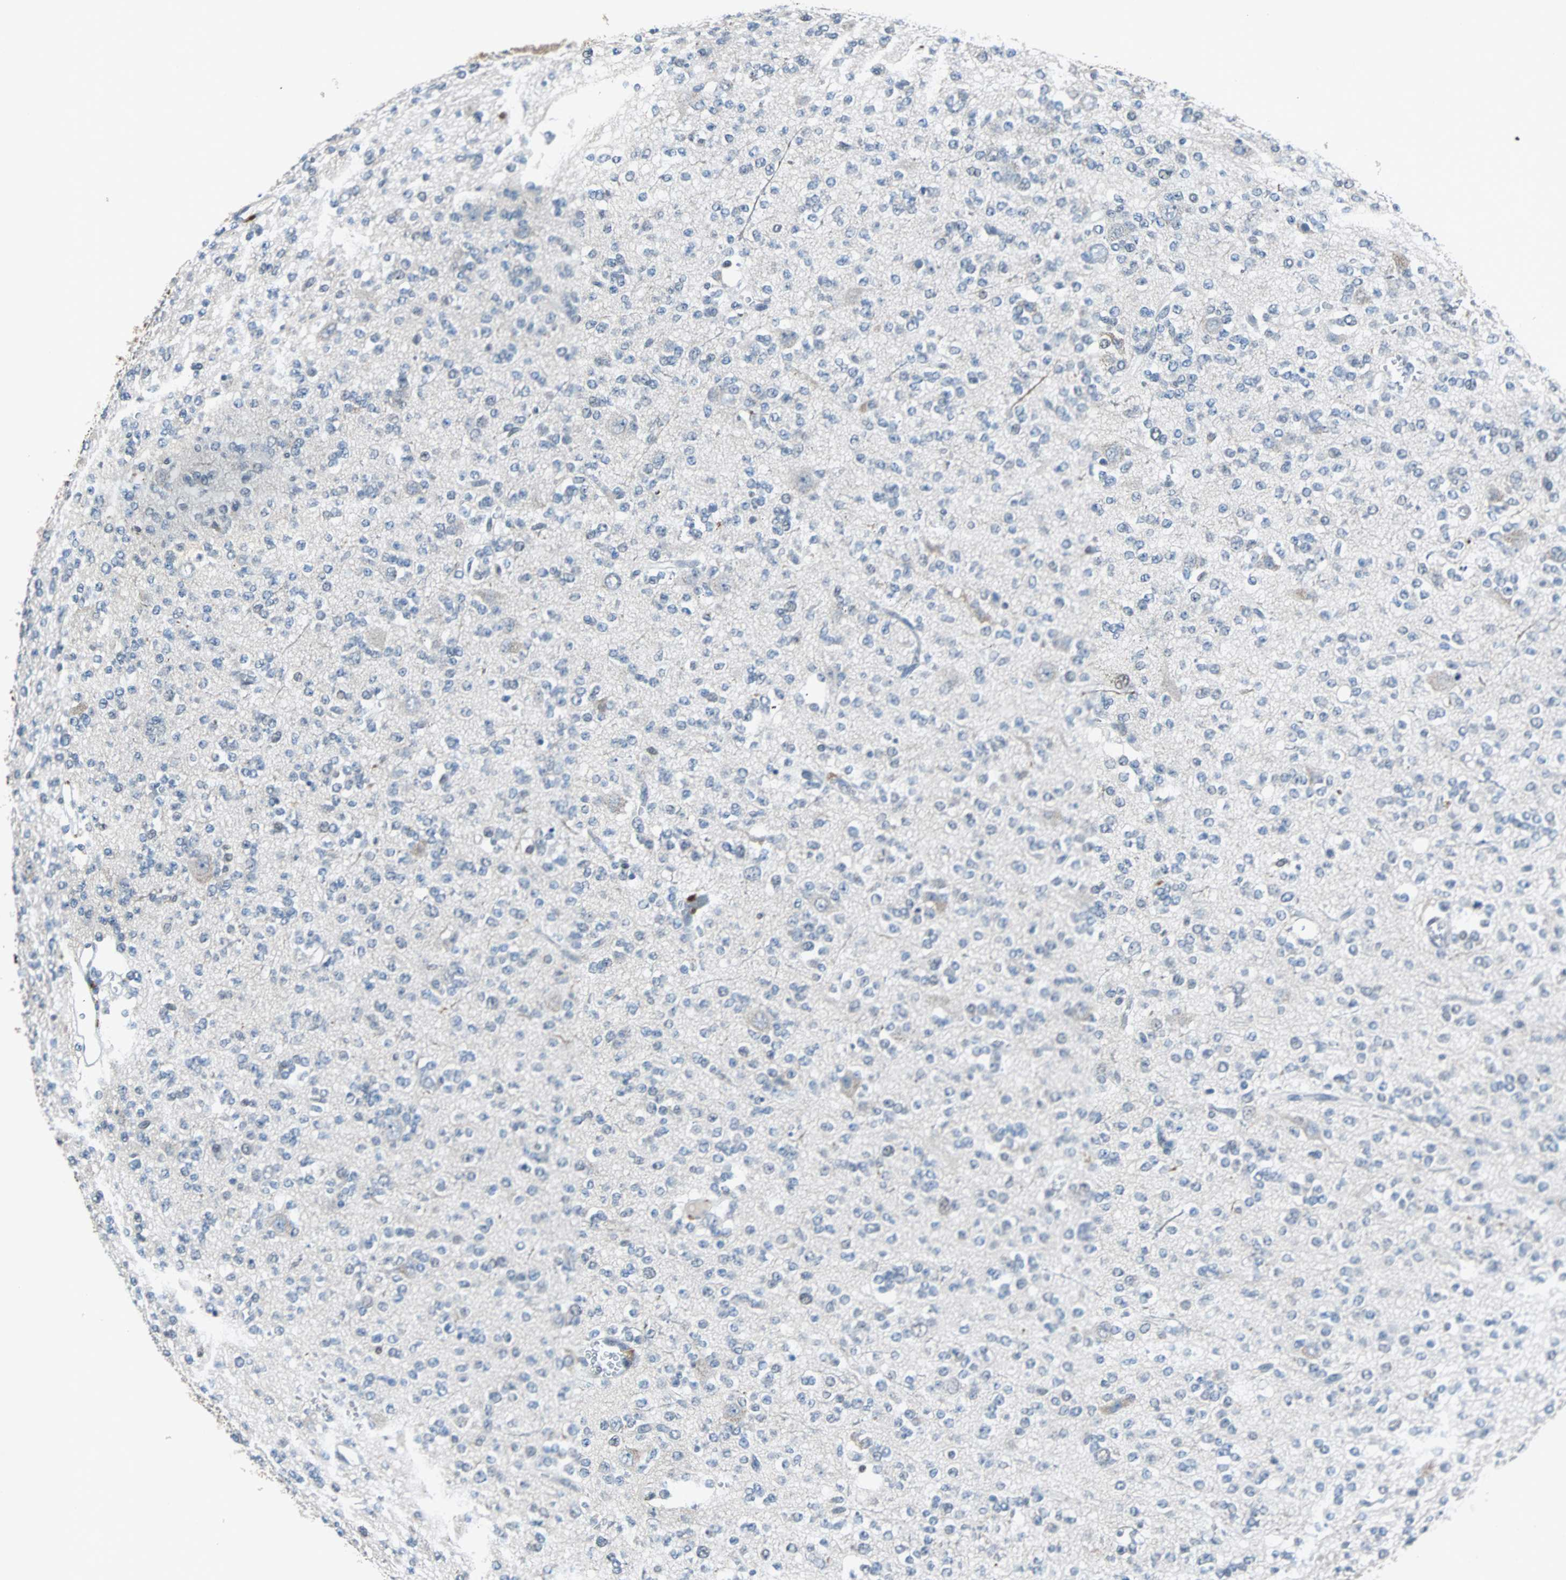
{"staining": {"intensity": "negative", "quantity": "none", "location": "none"}, "tissue": "glioma", "cell_type": "Tumor cells", "image_type": "cancer", "snomed": [{"axis": "morphology", "description": "Glioma, malignant, Low grade"}, {"axis": "topography", "description": "Brain"}], "caption": "This is an IHC photomicrograph of human glioma. There is no positivity in tumor cells.", "gene": "USP28", "patient": {"sex": "male", "age": 38}}